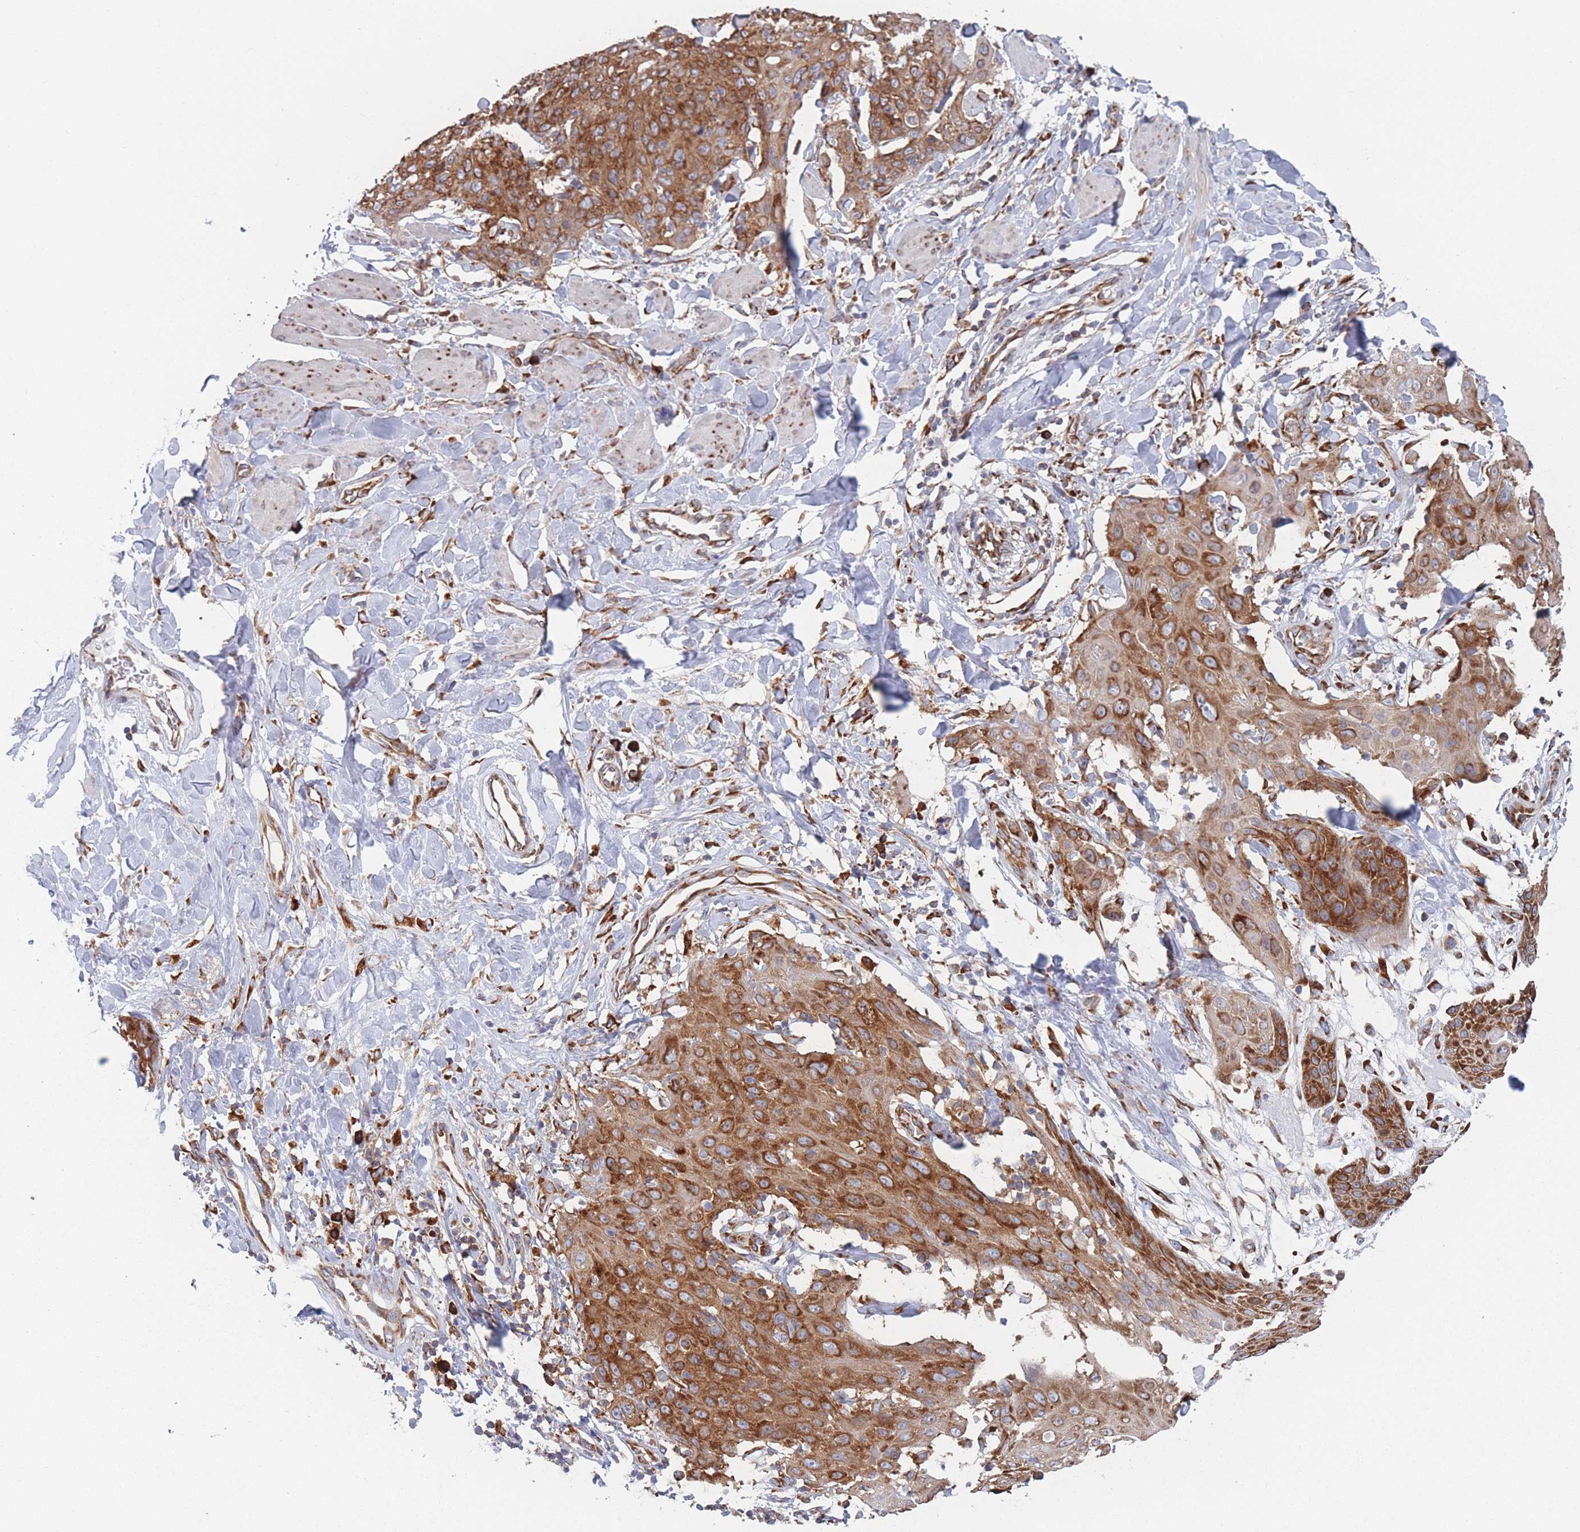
{"staining": {"intensity": "strong", "quantity": ">75%", "location": "cytoplasmic/membranous"}, "tissue": "skin cancer", "cell_type": "Tumor cells", "image_type": "cancer", "snomed": [{"axis": "morphology", "description": "Squamous cell carcinoma, NOS"}, {"axis": "topography", "description": "Skin"}, {"axis": "topography", "description": "Vulva"}], "caption": "Skin squamous cell carcinoma was stained to show a protein in brown. There is high levels of strong cytoplasmic/membranous expression in approximately >75% of tumor cells.", "gene": "EEF1B2", "patient": {"sex": "female", "age": 85}}